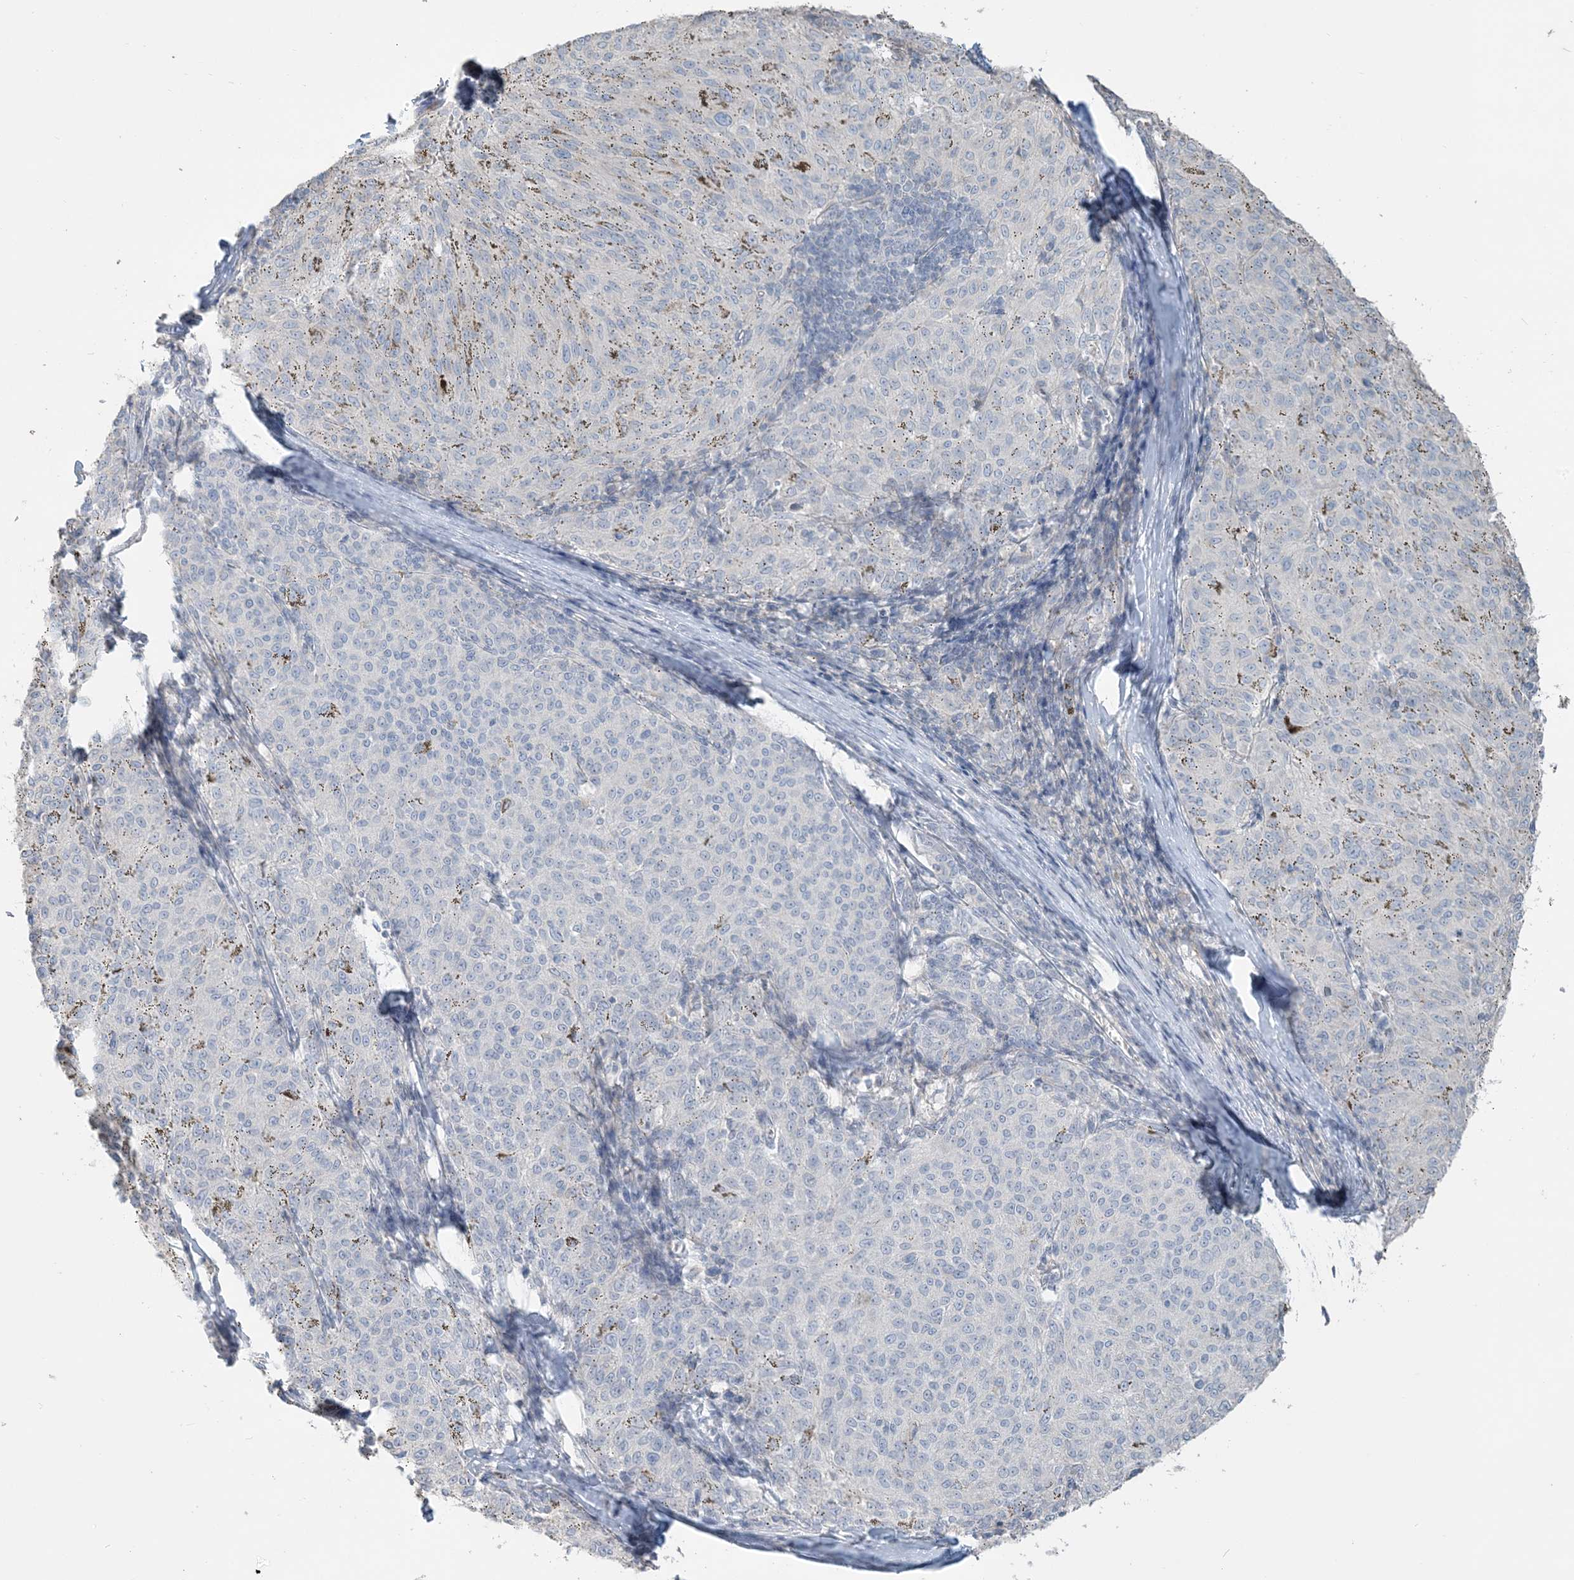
{"staining": {"intensity": "negative", "quantity": "none", "location": "none"}, "tissue": "melanoma", "cell_type": "Tumor cells", "image_type": "cancer", "snomed": [{"axis": "morphology", "description": "Malignant melanoma, NOS"}, {"axis": "topography", "description": "Skin"}], "caption": "This is a histopathology image of IHC staining of malignant melanoma, which shows no expression in tumor cells. (DAB immunohistochemistry visualized using brightfield microscopy, high magnification).", "gene": "NPHS2", "patient": {"sex": "female", "age": 72}}